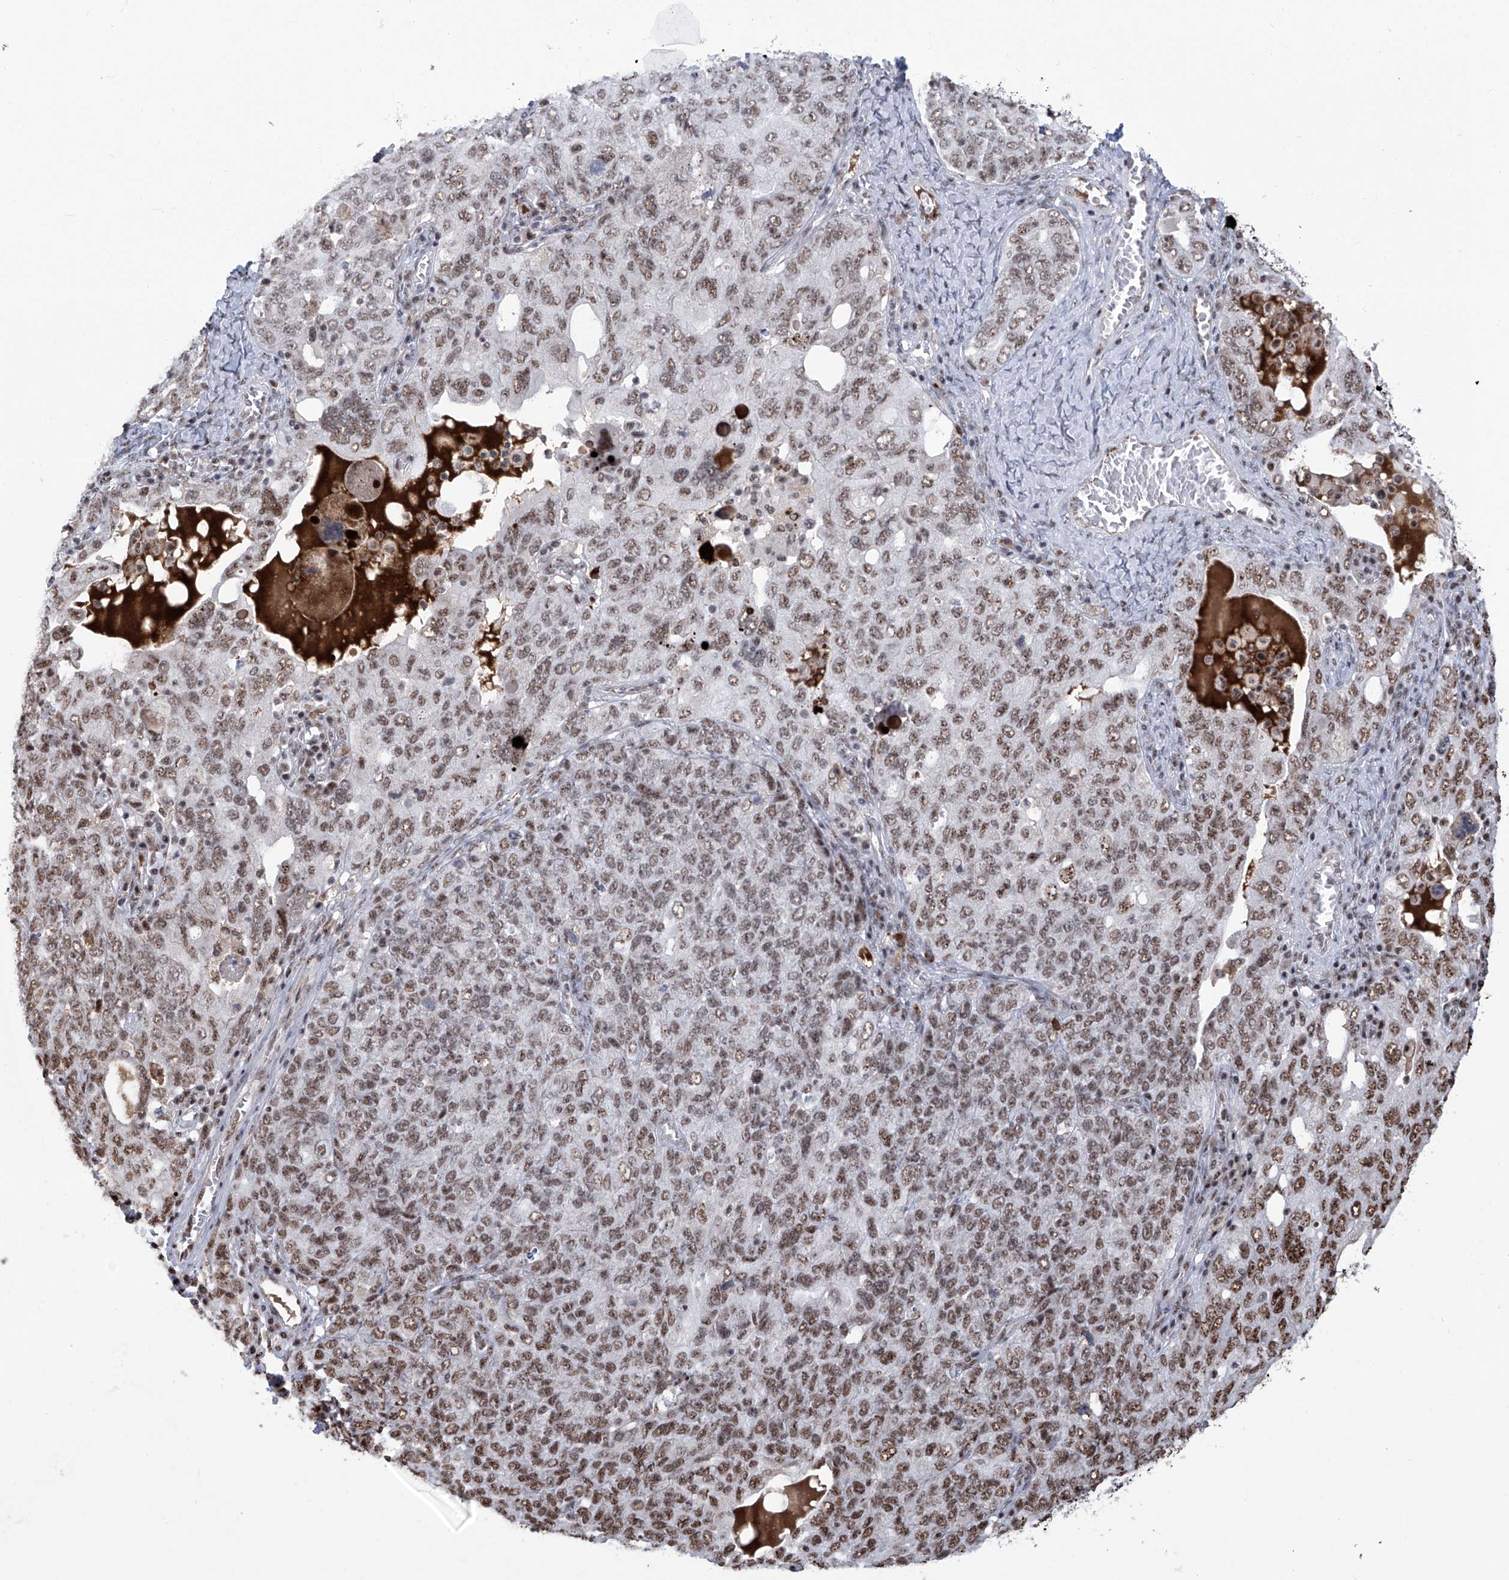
{"staining": {"intensity": "moderate", "quantity": ">75%", "location": "nuclear"}, "tissue": "ovarian cancer", "cell_type": "Tumor cells", "image_type": "cancer", "snomed": [{"axis": "morphology", "description": "Carcinoma, endometroid"}, {"axis": "topography", "description": "Ovary"}], "caption": "Brown immunohistochemical staining in human ovarian endometroid carcinoma demonstrates moderate nuclear staining in about >75% of tumor cells.", "gene": "FBXL4", "patient": {"sex": "female", "age": 62}}